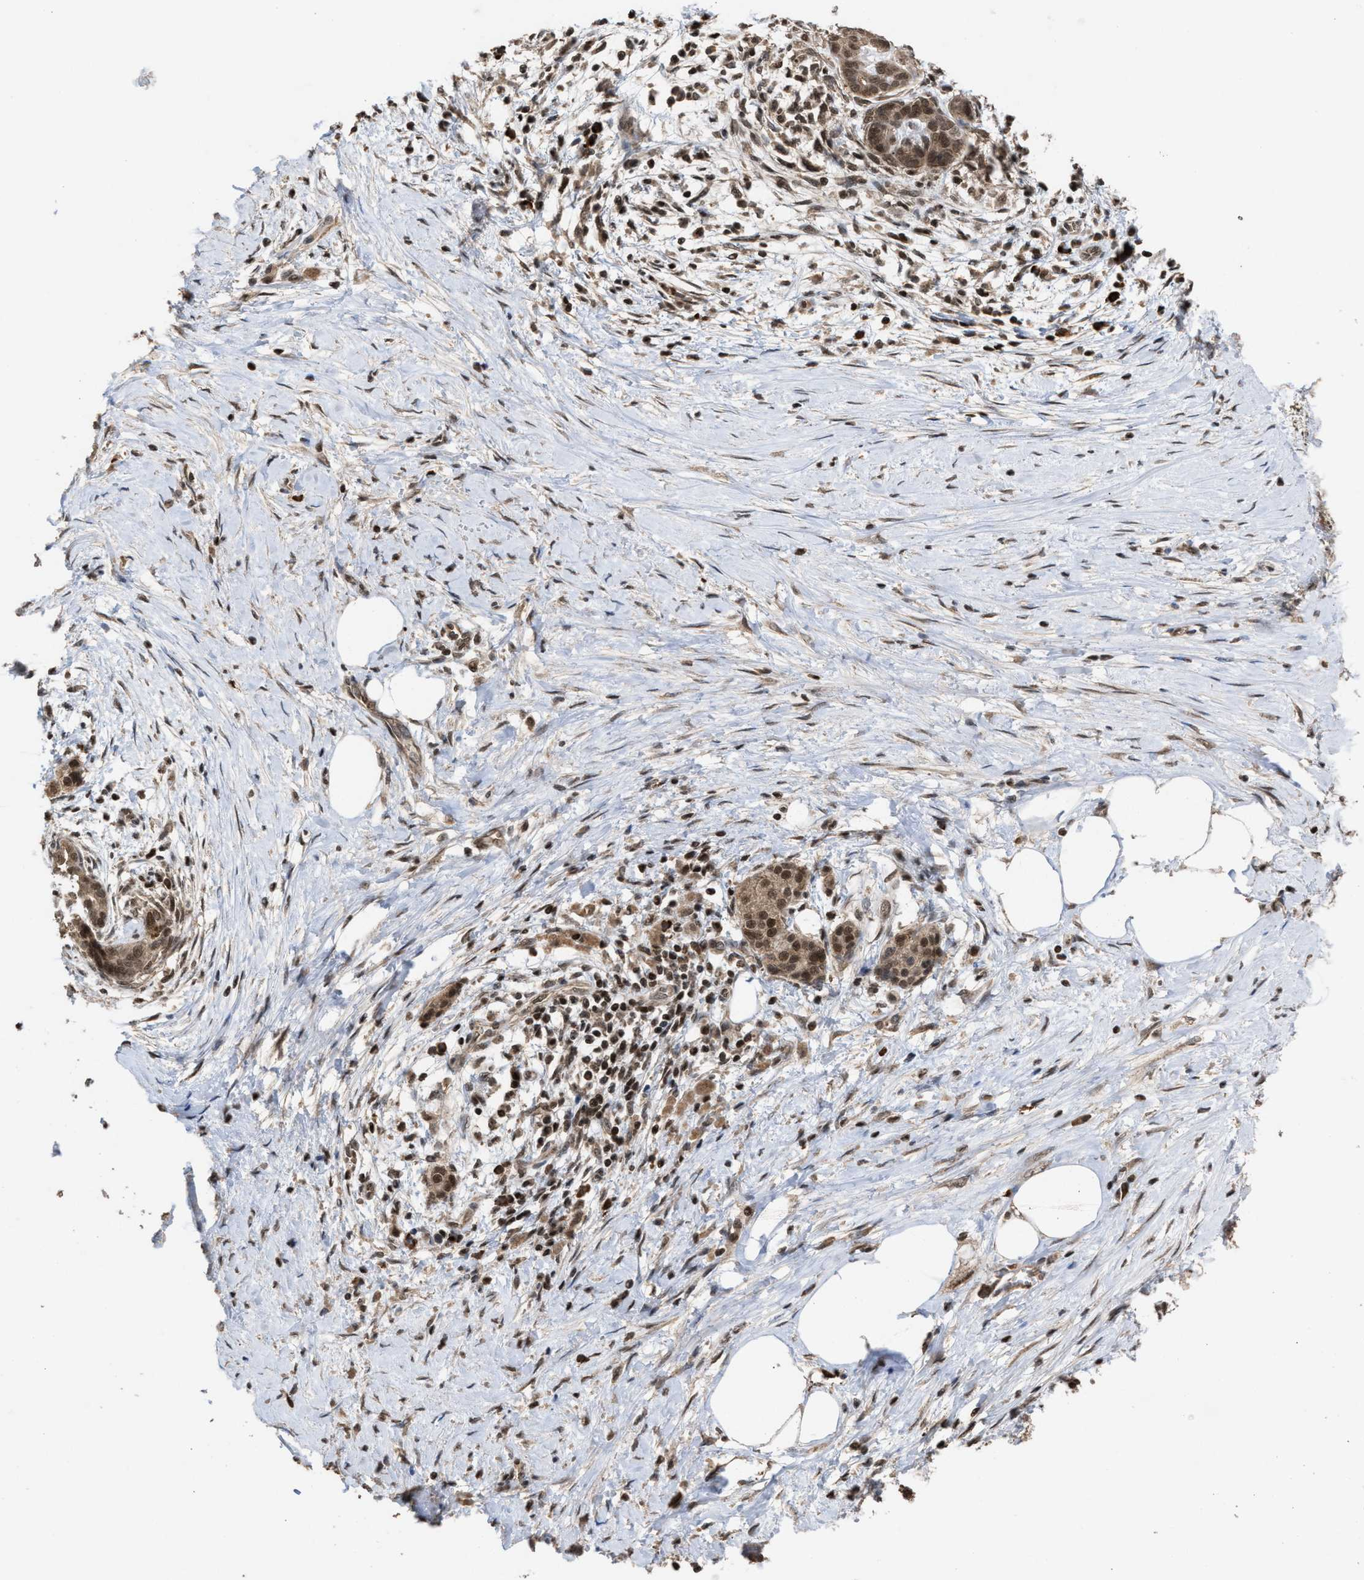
{"staining": {"intensity": "moderate", "quantity": ">75%", "location": "cytoplasmic/membranous,nuclear"}, "tissue": "pancreatic cancer", "cell_type": "Tumor cells", "image_type": "cancer", "snomed": [{"axis": "morphology", "description": "Adenocarcinoma, NOS"}, {"axis": "topography", "description": "Pancreas"}], "caption": "Protein expression by immunohistochemistry reveals moderate cytoplasmic/membranous and nuclear positivity in about >75% of tumor cells in pancreatic adenocarcinoma.", "gene": "C9orf78", "patient": {"sex": "male", "age": 58}}